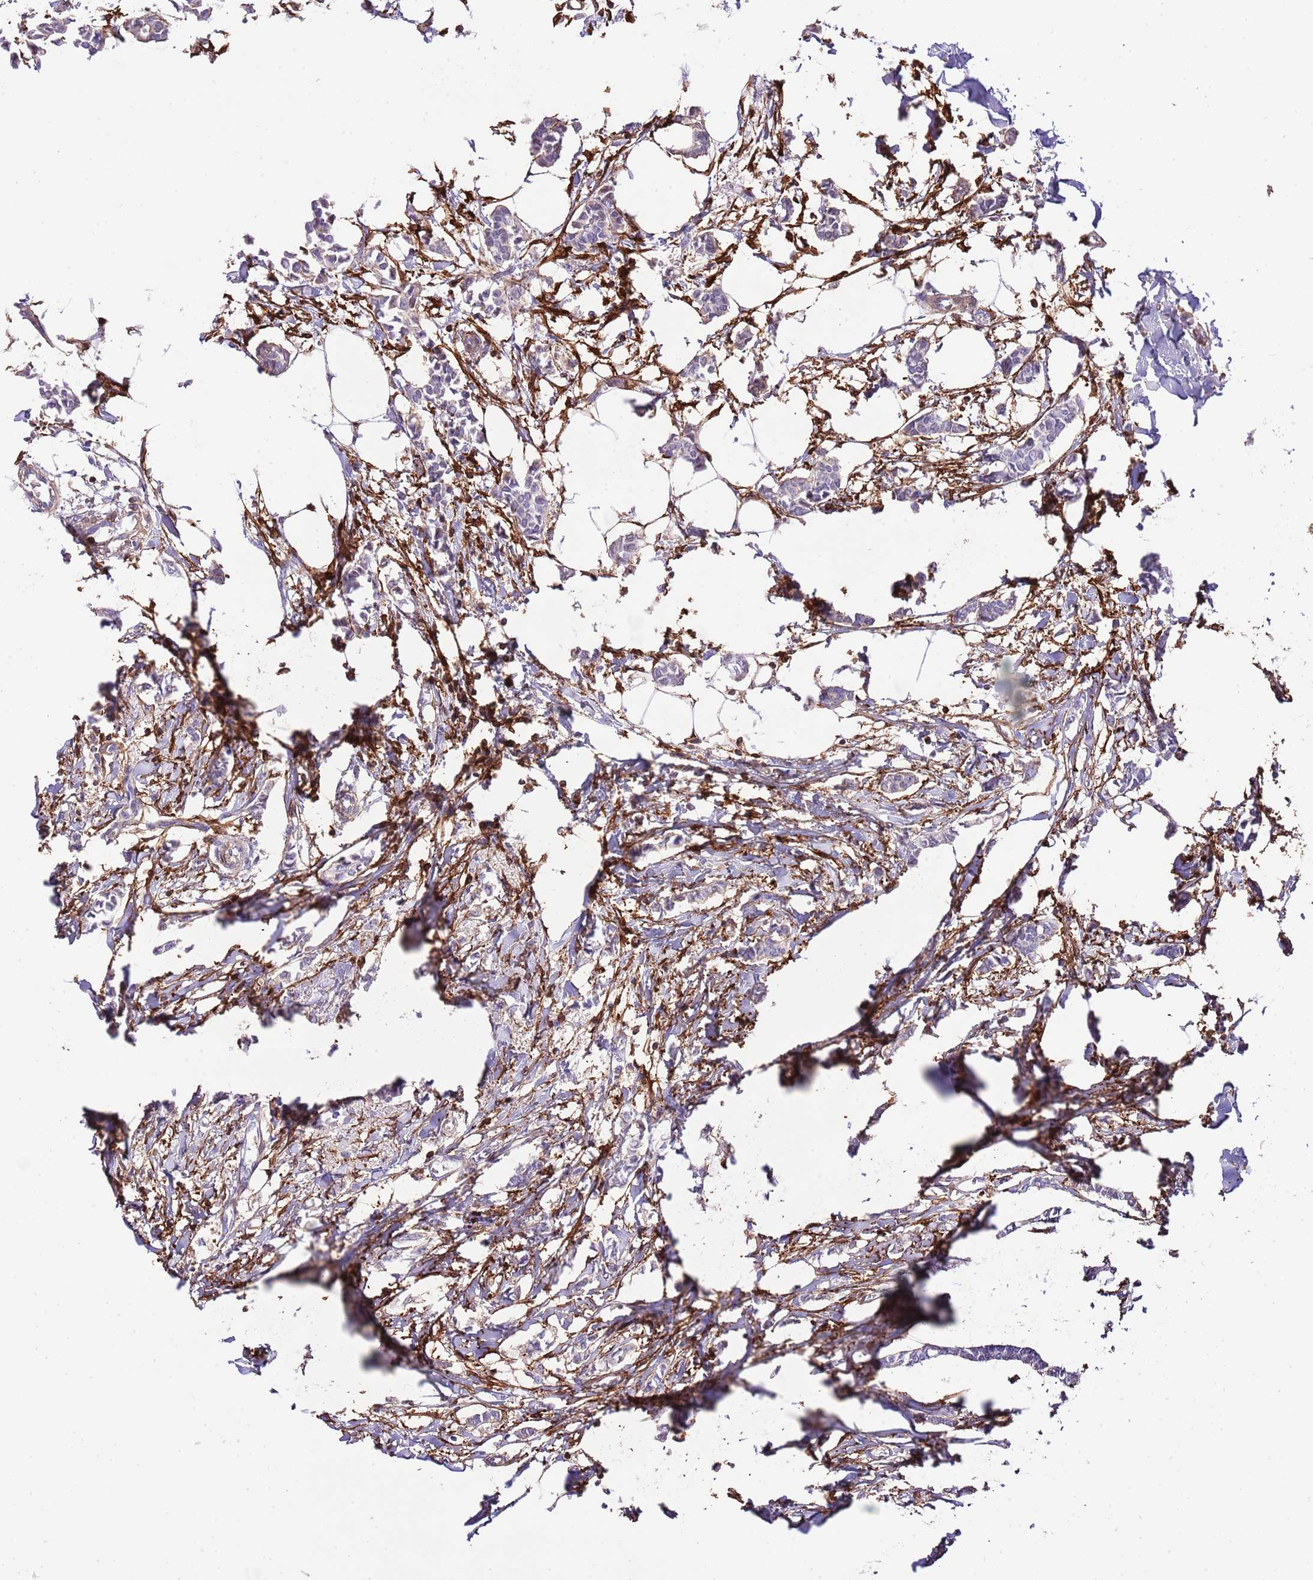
{"staining": {"intensity": "negative", "quantity": "none", "location": "none"}, "tissue": "breast cancer", "cell_type": "Tumor cells", "image_type": "cancer", "snomed": [{"axis": "morphology", "description": "Duct carcinoma"}, {"axis": "topography", "description": "Breast"}], "caption": "Protein analysis of breast intraductal carcinoma demonstrates no significant expression in tumor cells.", "gene": "CNN2", "patient": {"sex": "female", "age": 41}}